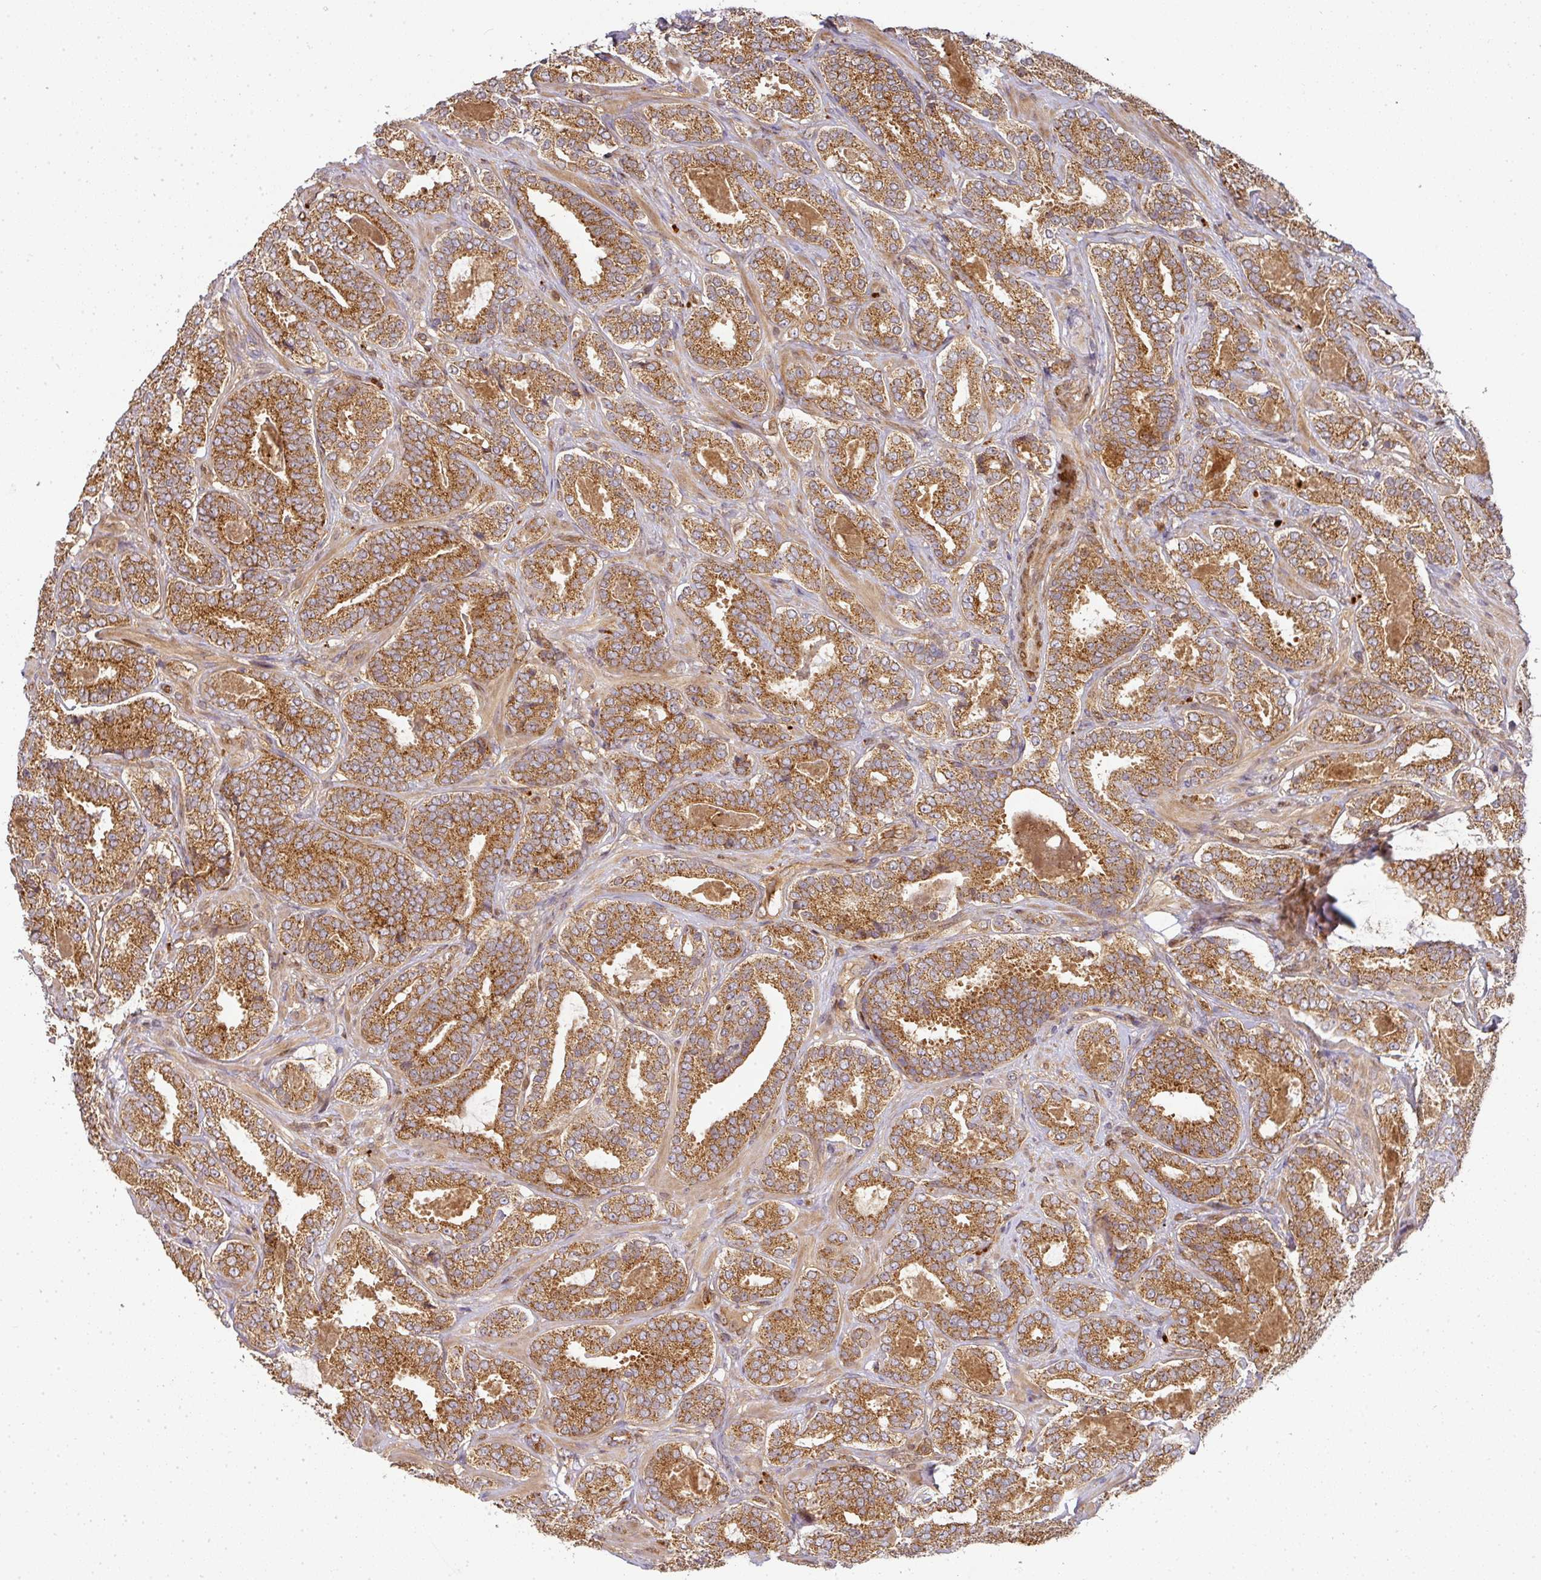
{"staining": {"intensity": "moderate", "quantity": ">75%", "location": "cytoplasmic/membranous"}, "tissue": "prostate cancer", "cell_type": "Tumor cells", "image_type": "cancer", "snomed": [{"axis": "morphology", "description": "Adenocarcinoma, High grade"}, {"axis": "topography", "description": "Prostate"}], "caption": "Prostate cancer (adenocarcinoma (high-grade)) tissue exhibits moderate cytoplasmic/membranous expression in approximately >75% of tumor cells, visualized by immunohistochemistry.", "gene": "MALSU1", "patient": {"sex": "male", "age": 65}}